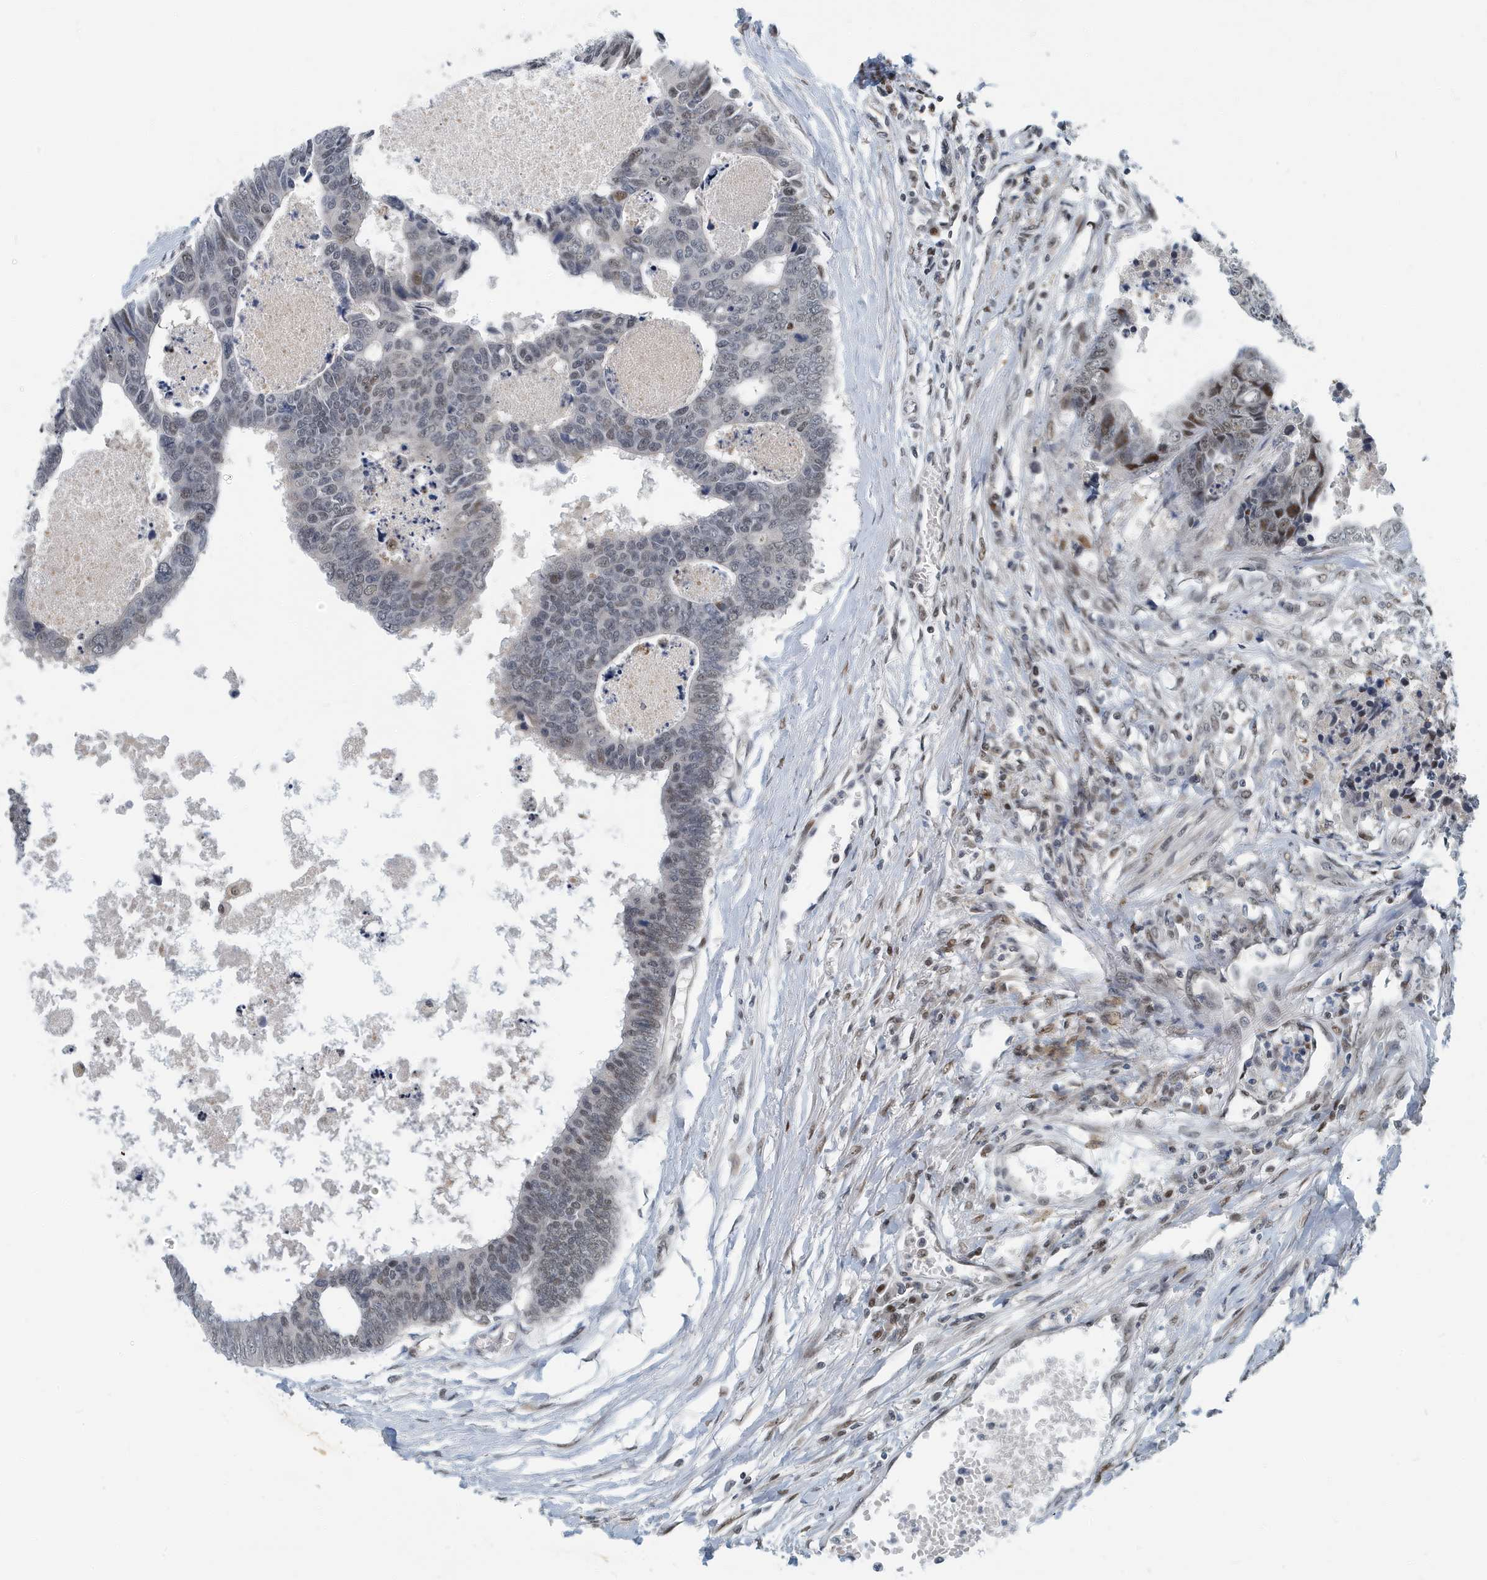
{"staining": {"intensity": "moderate", "quantity": "<25%", "location": "nuclear"}, "tissue": "colorectal cancer", "cell_type": "Tumor cells", "image_type": "cancer", "snomed": [{"axis": "morphology", "description": "Adenocarcinoma, NOS"}, {"axis": "topography", "description": "Rectum"}], "caption": "Adenocarcinoma (colorectal) tissue exhibits moderate nuclear staining in about <25% of tumor cells, visualized by immunohistochemistry.", "gene": "KIF15", "patient": {"sex": "male", "age": 84}}